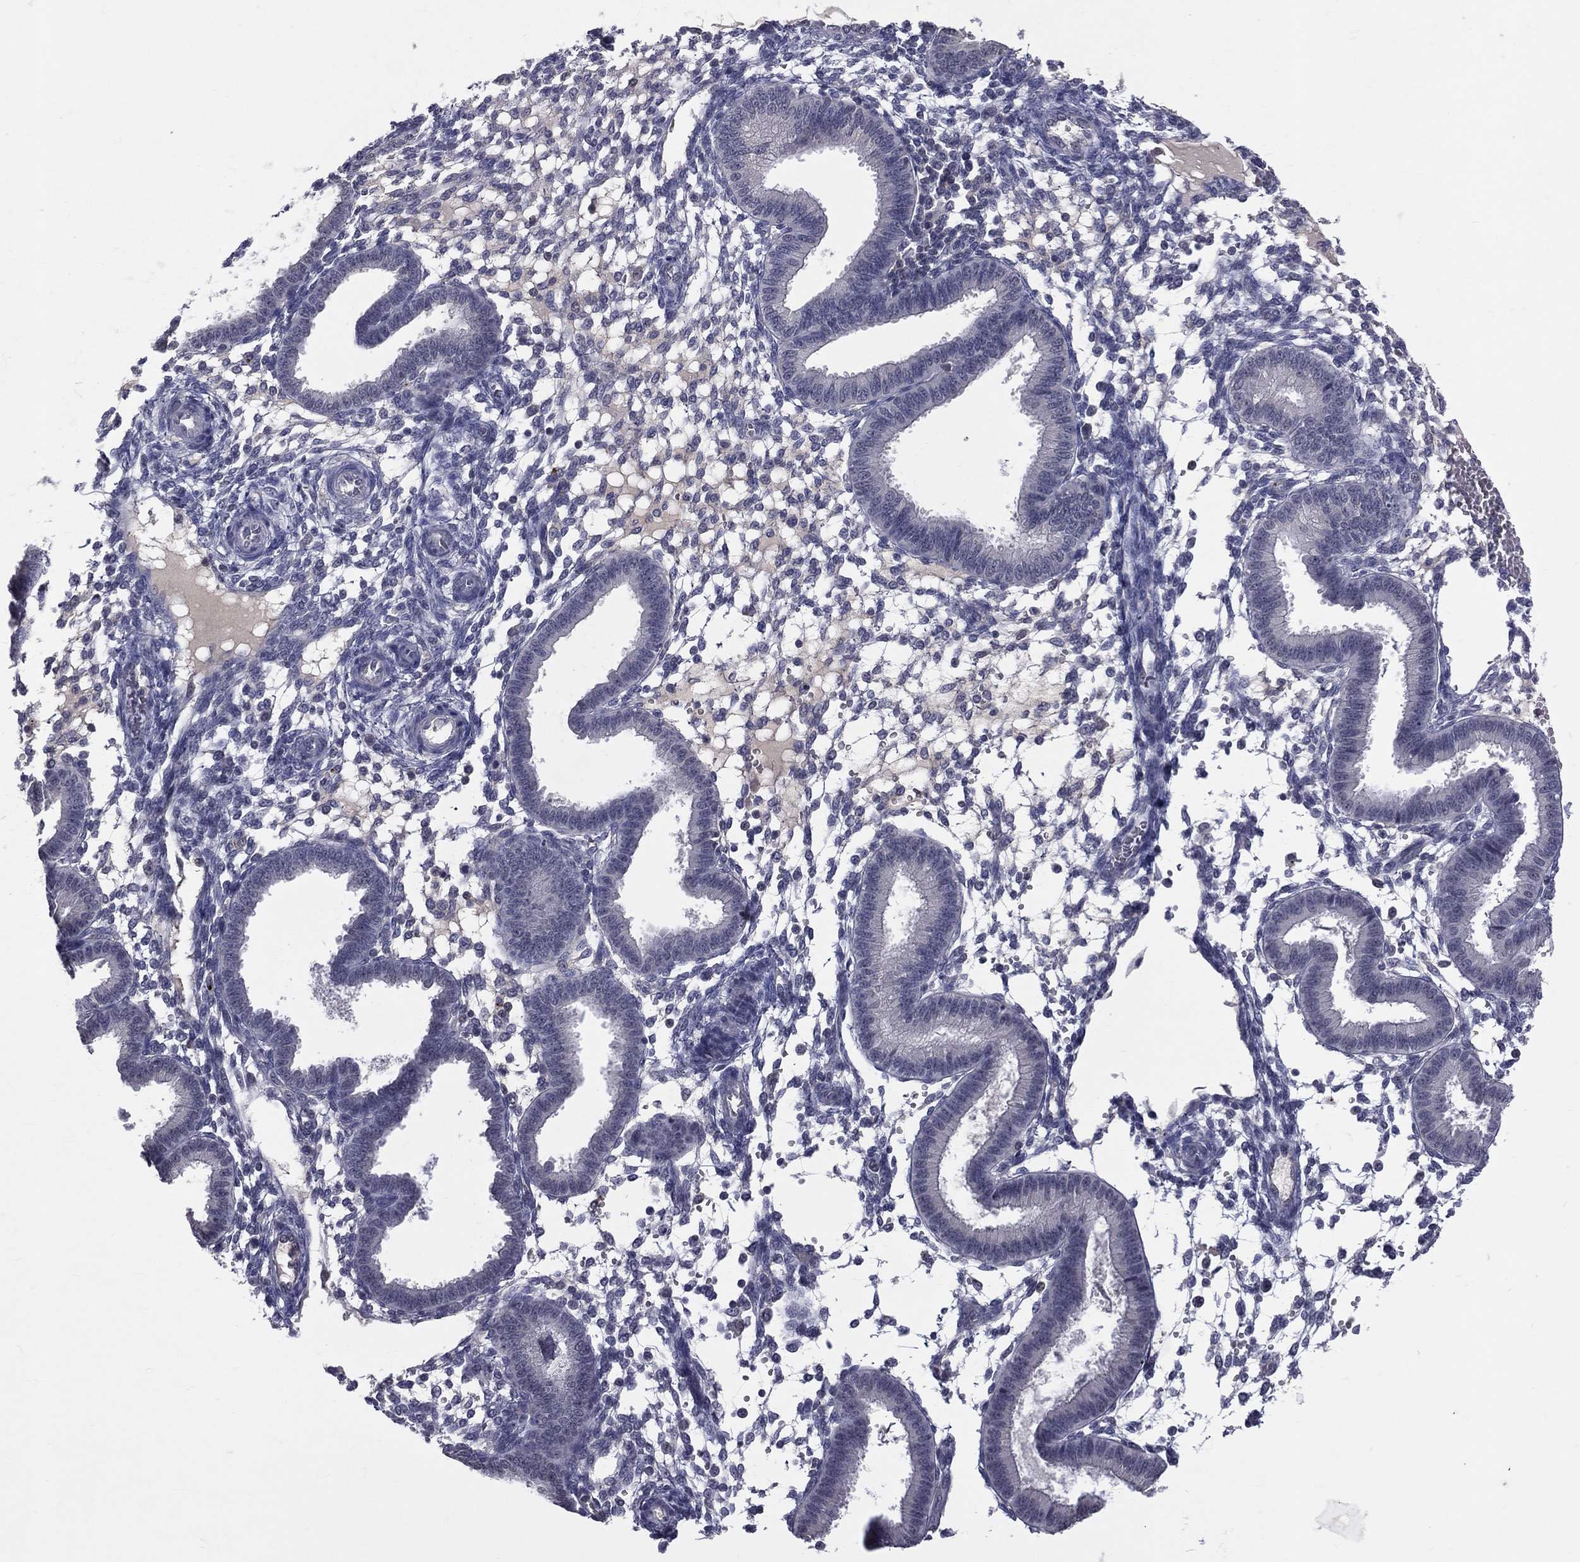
{"staining": {"intensity": "negative", "quantity": "none", "location": "none"}, "tissue": "endometrium", "cell_type": "Cells in endometrial stroma", "image_type": "normal", "snomed": [{"axis": "morphology", "description": "Normal tissue, NOS"}, {"axis": "topography", "description": "Endometrium"}], "caption": "This micrograph is of unremarkable endometrium stained with immunohistochemistry (IHC) to label a protein in brown with the nuclei are counter-stained blue. There is no staining in cells in endometrial stroma.", "gene": "DSG4", "patient": {"sex": "female", "age": 43}}